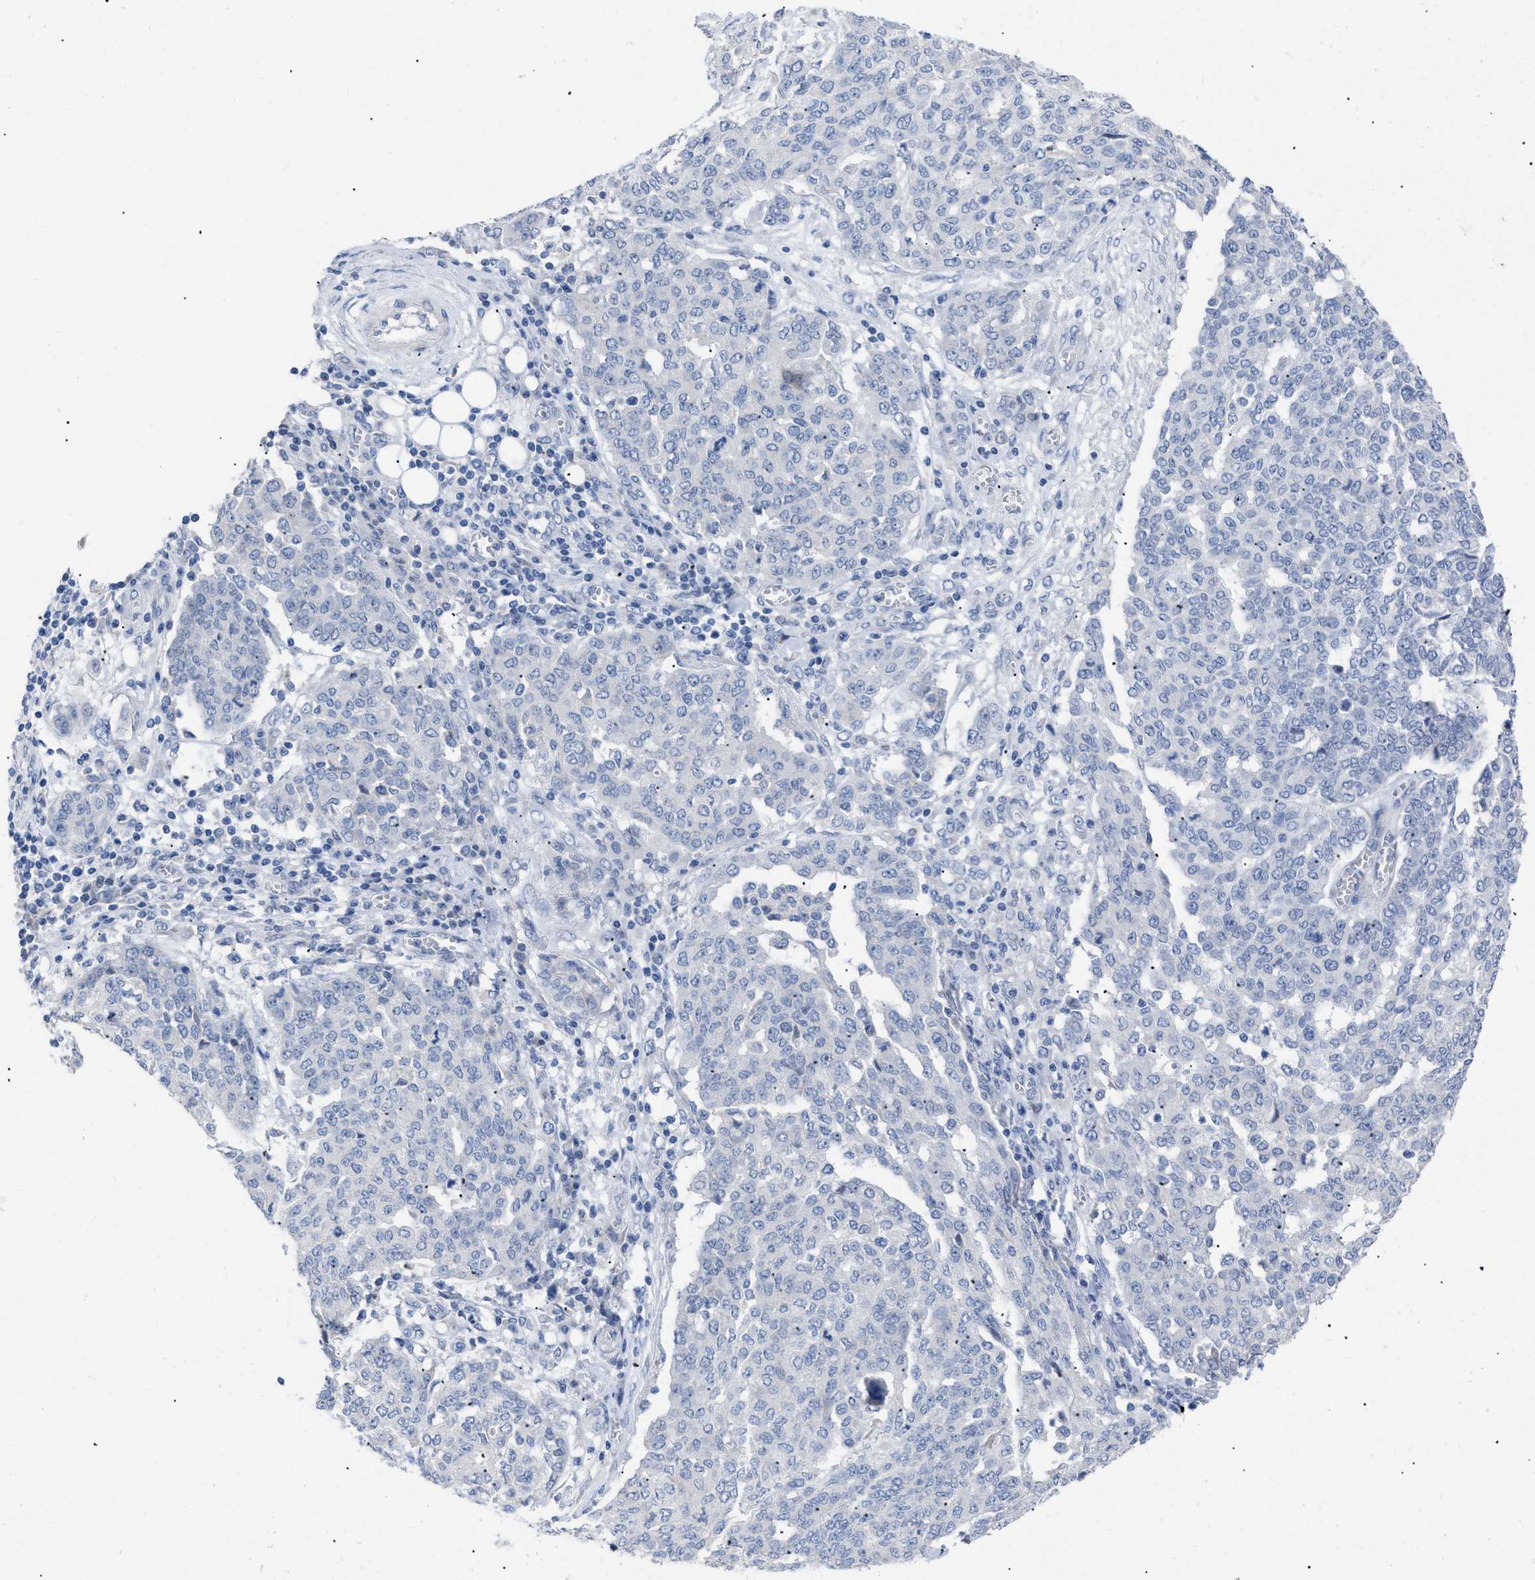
{"staining": {"intensity": "negative", "quantity": "none", "location": "none"}, "tissue": "ovarian cancer", "cell_type": "Tumor cells", "image_type": "cancer", "snomed": [{"axis": "morphology", "description": "Cystadenocarcinoma, serous, NOS"}, {"axis": "topography", "description": "Soft tissue"}, {"axis": "topography", "description": "Ovary"}], "caption": "The IHC histopathology image has no significant staining in tumor cells of ovarian cancer (serous cystadenocarcinoma) tissue.", "gene": "CAV3", "patient": {"sex": "female", "age": 57}}